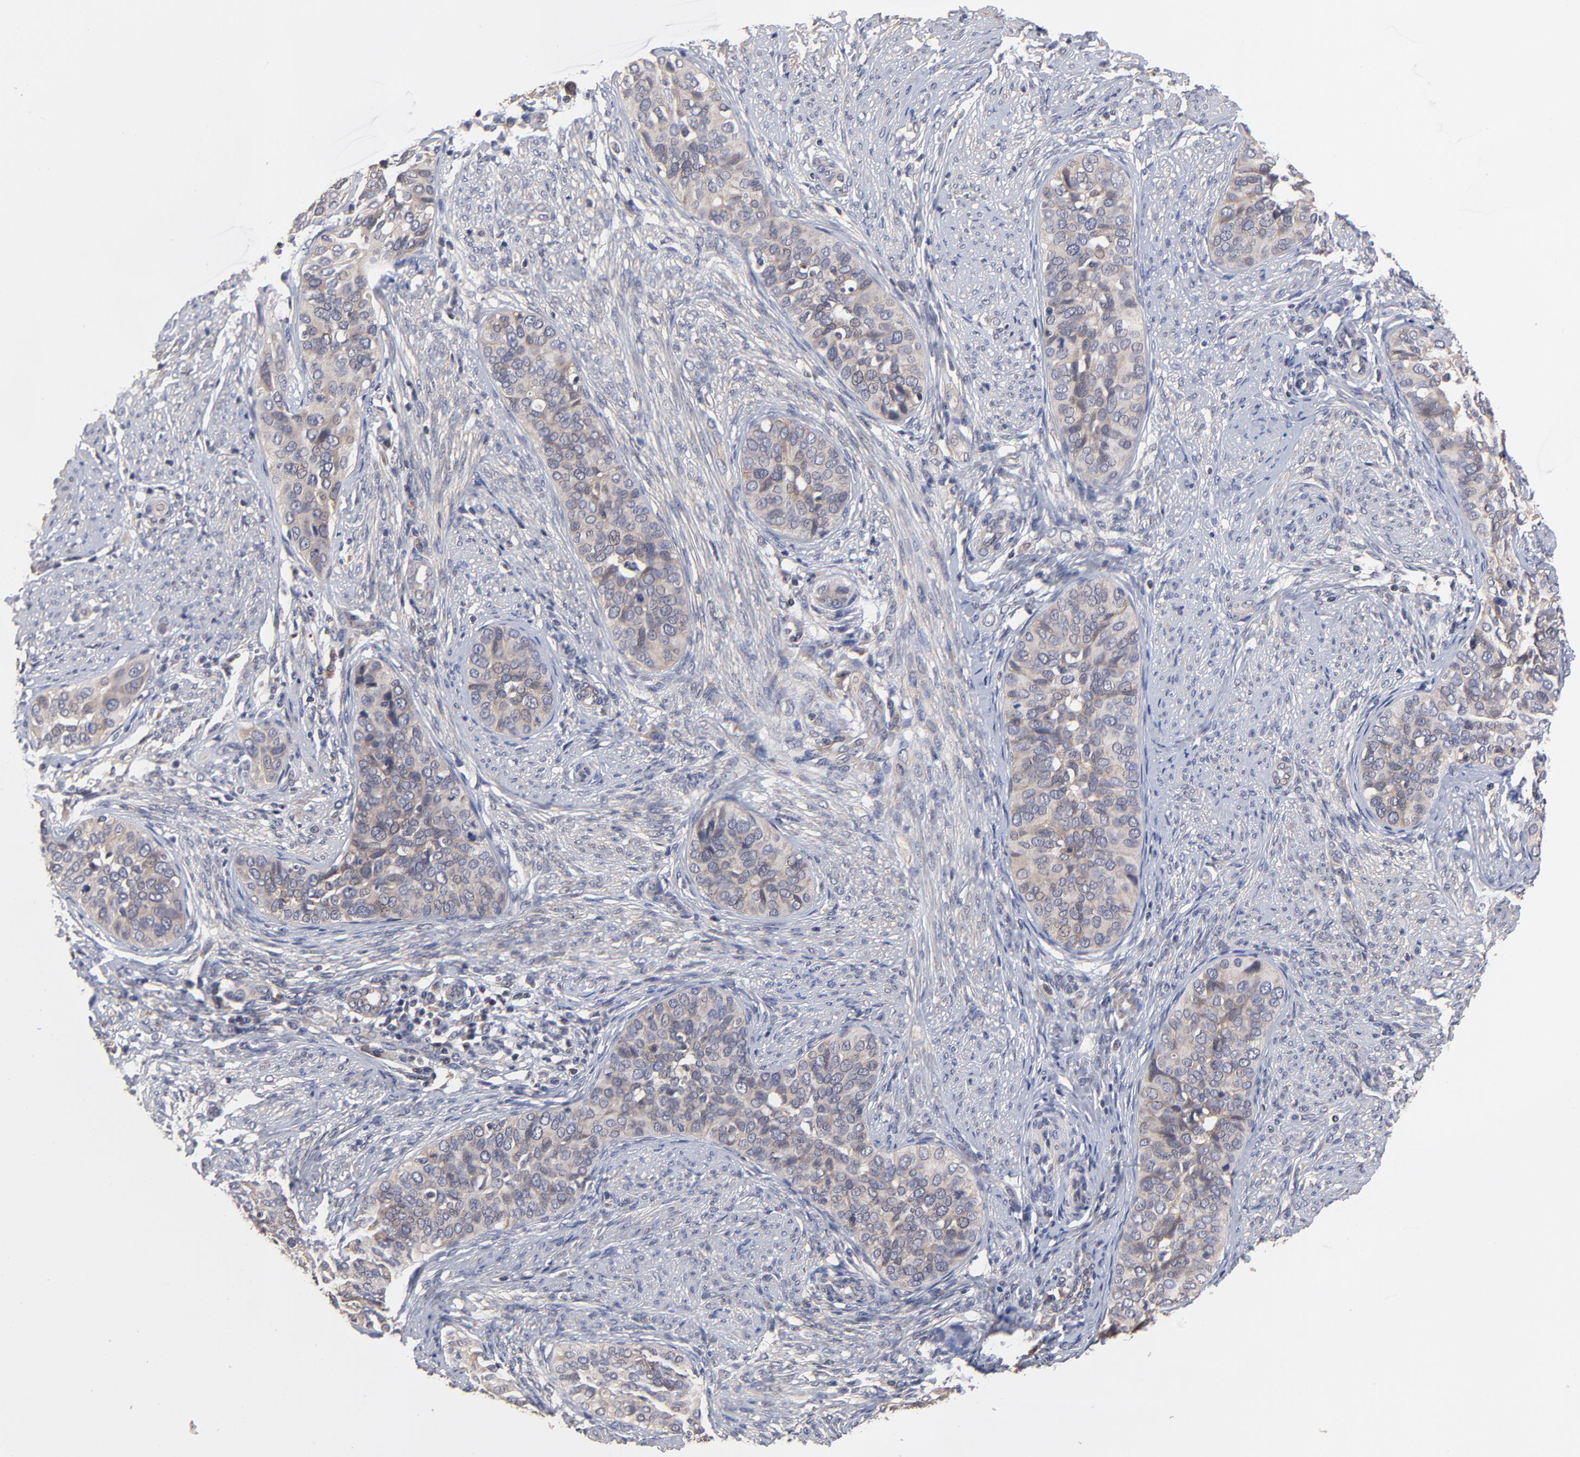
{"staining": {"intensity": "weak", "quantity": ">75%", "location": "cytoplasmic/membranous"}, "tissue": "cervical cancer", "cell_type": "Tumor cells", "image_type": "cancer", "snomed": [{"axis": "morphology", "description": "Squamous cell carcinoma, NOS"}, {"axis": "topography", "description": "Cervix"}], "caption": "A brown stain shows weak cytoplasmic/membranous positivity of a protein in cervical cancer tumor cells.", "gene": "PCMT1", "patient": {"sex": "female", "age": 31}}